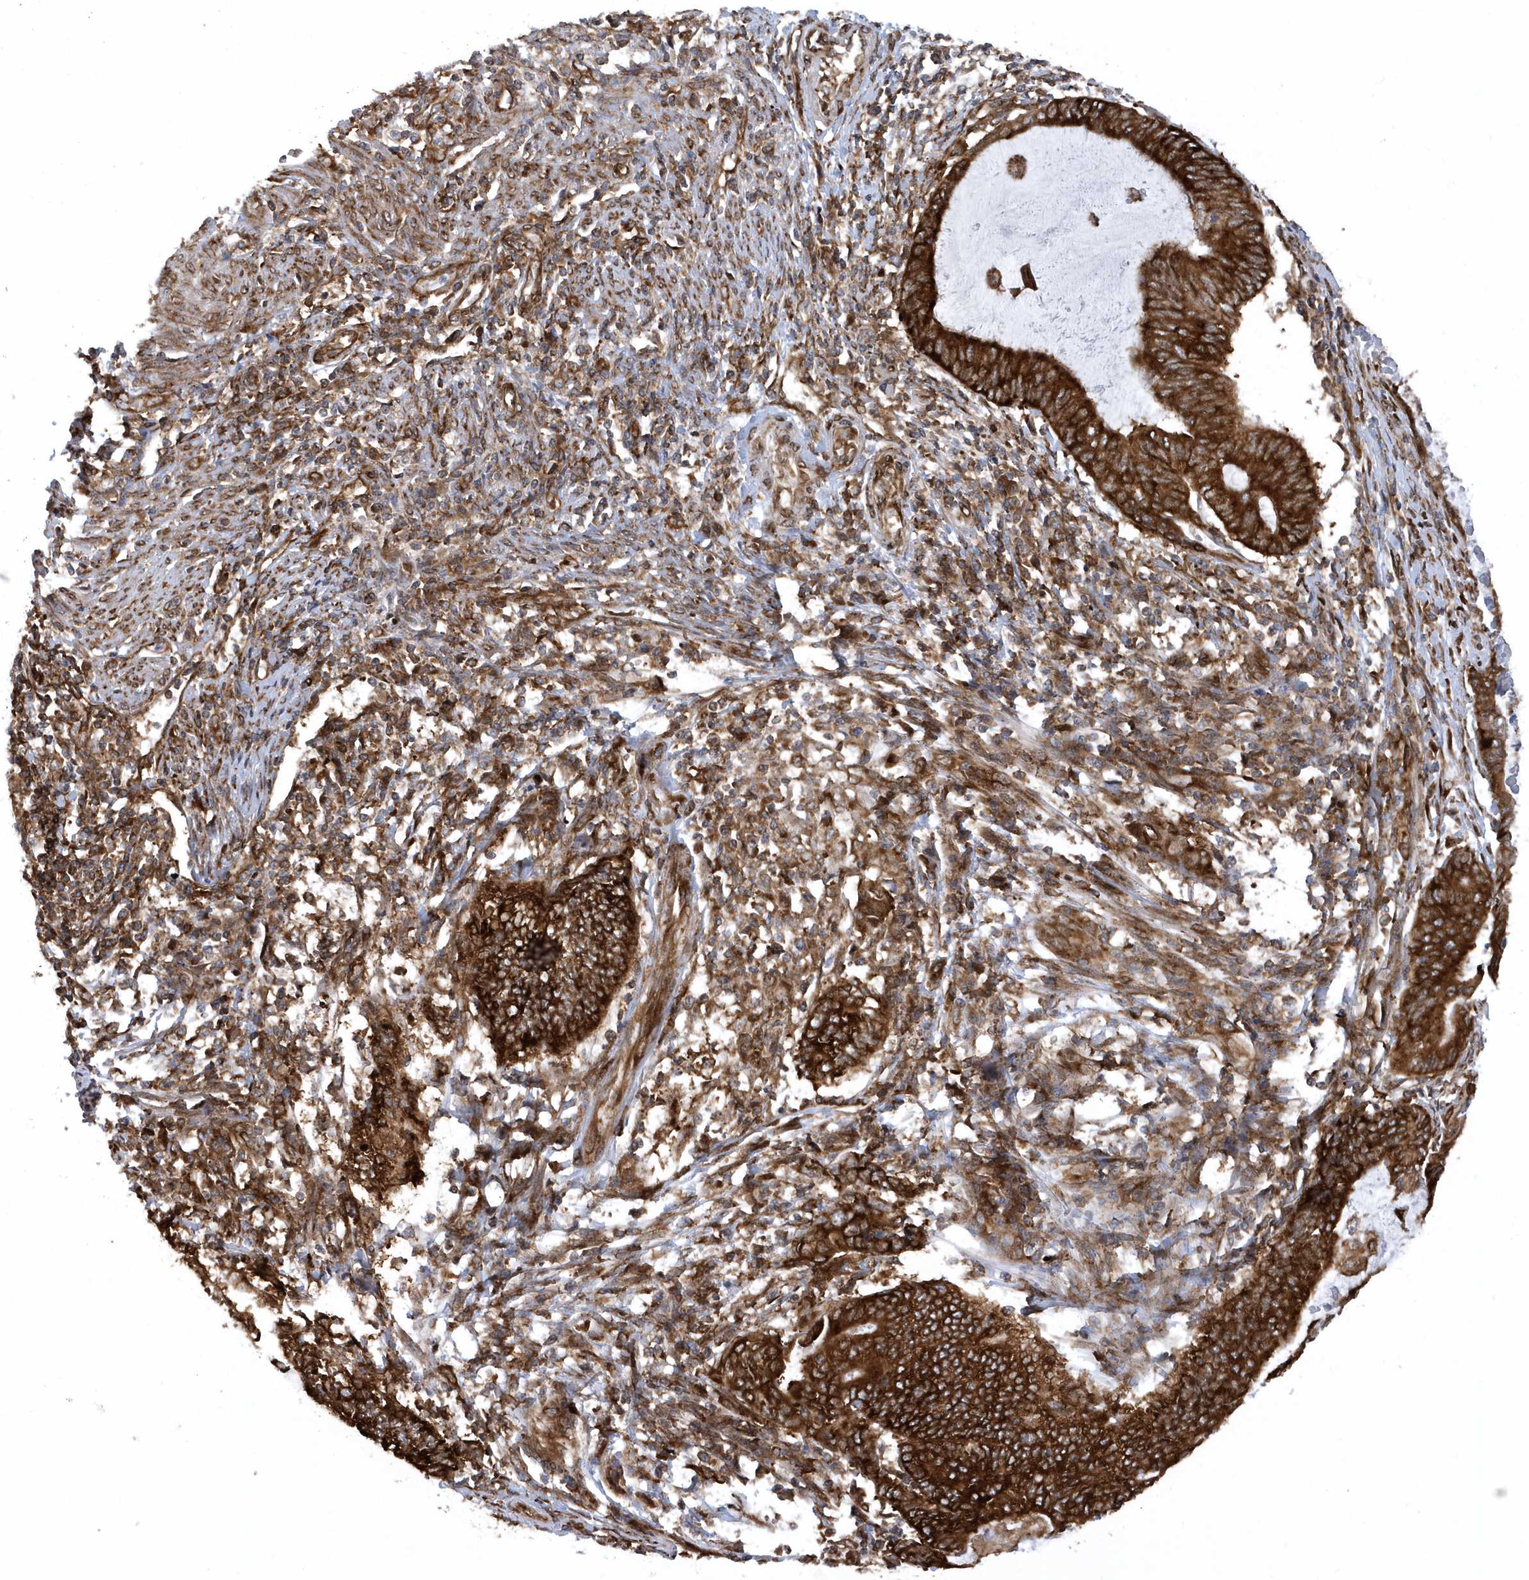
{"staining": {"intensity": "strong", "quantity": "25%-75%", "location": "cytoplasmic/membranous,nuclear"}, "tissue": "endometrial cancer", "cell_type": "Tumor cells", "image_type": "cancer", "snomed": [{"axis": "morphology", "description": "Adenocarcinoma, NOS"}, {"axis": "topography", "description": "Uterus"}, {"axis": "topography", "description": "Endometrium"}], "caption": "Immunohistochemistry (DAB) staining of human adenocarcinoma (endometrial) demonstrates strong cytoplasmic/membranous and nuclear protein staining in about 25%-75% of tumor cells.", "gene": "PHF1", "patient": {"sex": "female", "age": 70}}